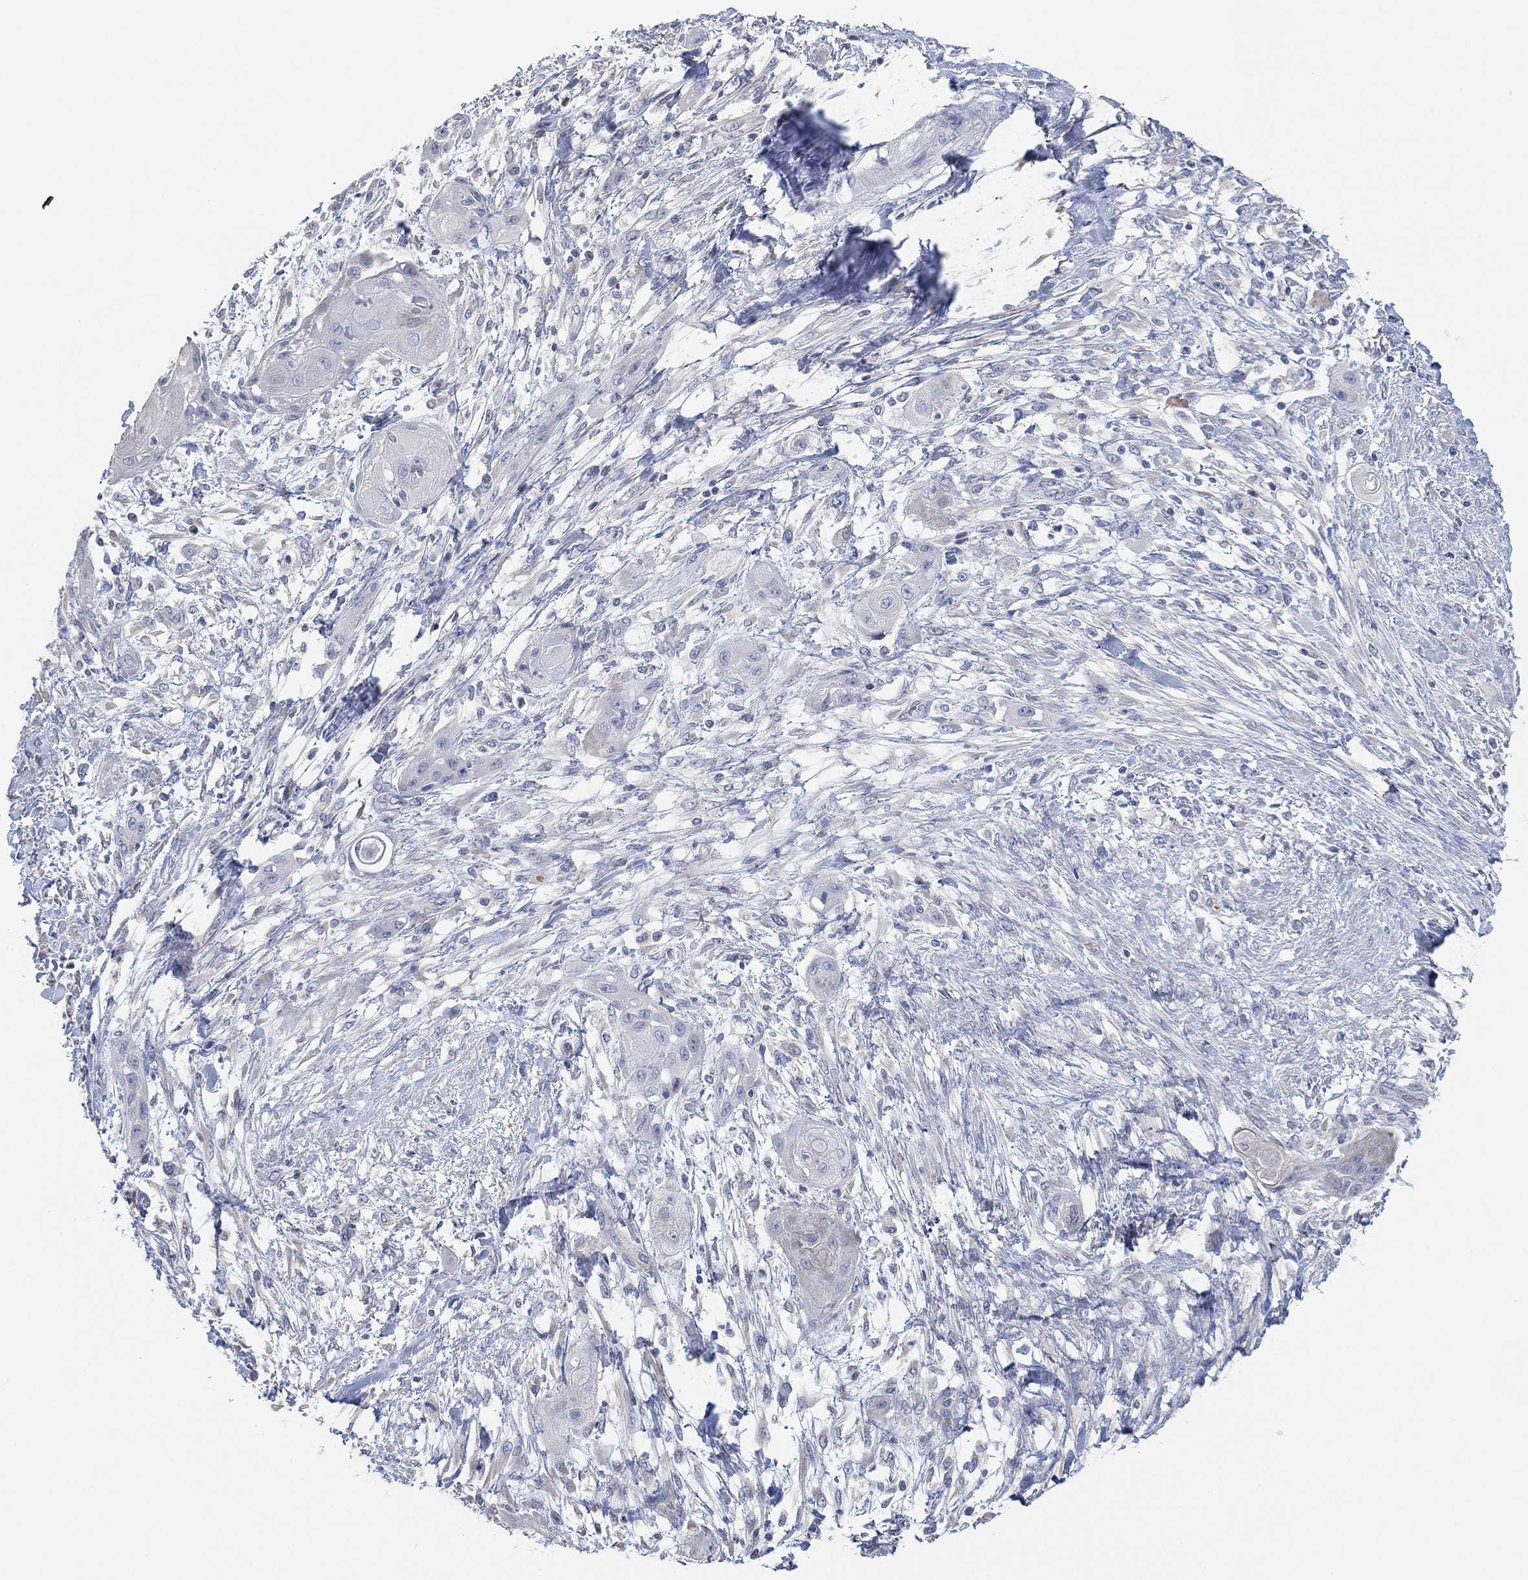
{"staining": {"intensity": "negative", "quantity": "none", "location": "none"}, "tissue": "skin cancer", "cell_type": "Tumor cells", "image_type": "cancer", "snomed": [{"axis": "morphology", "description": "Squamous cell carcinoma, NOS"}, {"axis": "topography", "description": "Skin"}], "caption": "Immunohistochemistry of human skin cancer shows no expression in tumor cells.", "gene": "CFTR", "patient": {"sex": "male", "age": 62}}